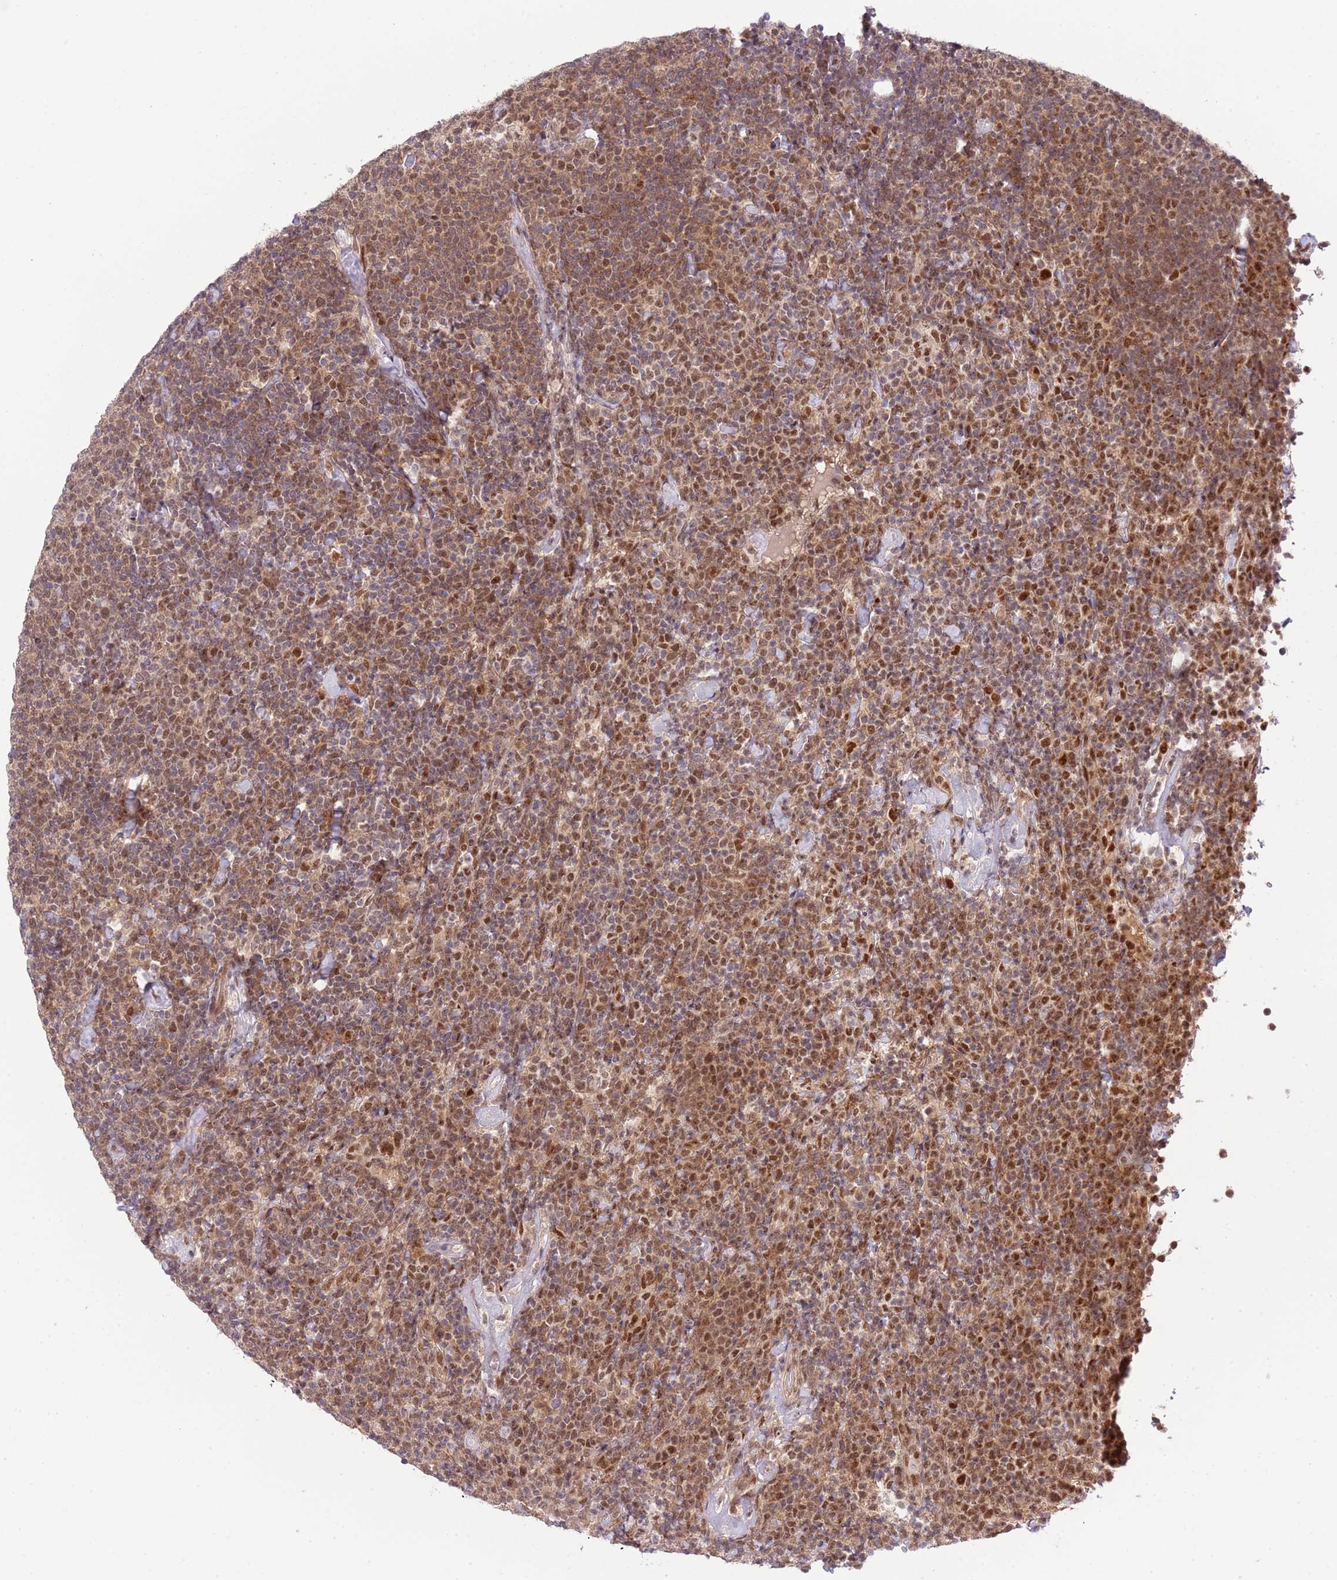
{"staining": {"intensity": "moderate", "quantity": ">75%", "location": "nuclear"}, "tissue": "lymphoma", "cell_type": "Tumor cells", "image_type": "cancer", "snomed": [{"axis": "morphology", "description": "Malignant lymphoma, non-Hodgkin's type, High grade"}, {"axis": "topography", "description": "Lymph node"}], "caption": "Immunohistochemical staining of high-grade malignant lymphoma, non-Hodgkin's type shows moderate nuclear protein positivity in about >75% of tumor cells.", "gene": "CHD1", "patient": {"sex": "male", "age": 61}}